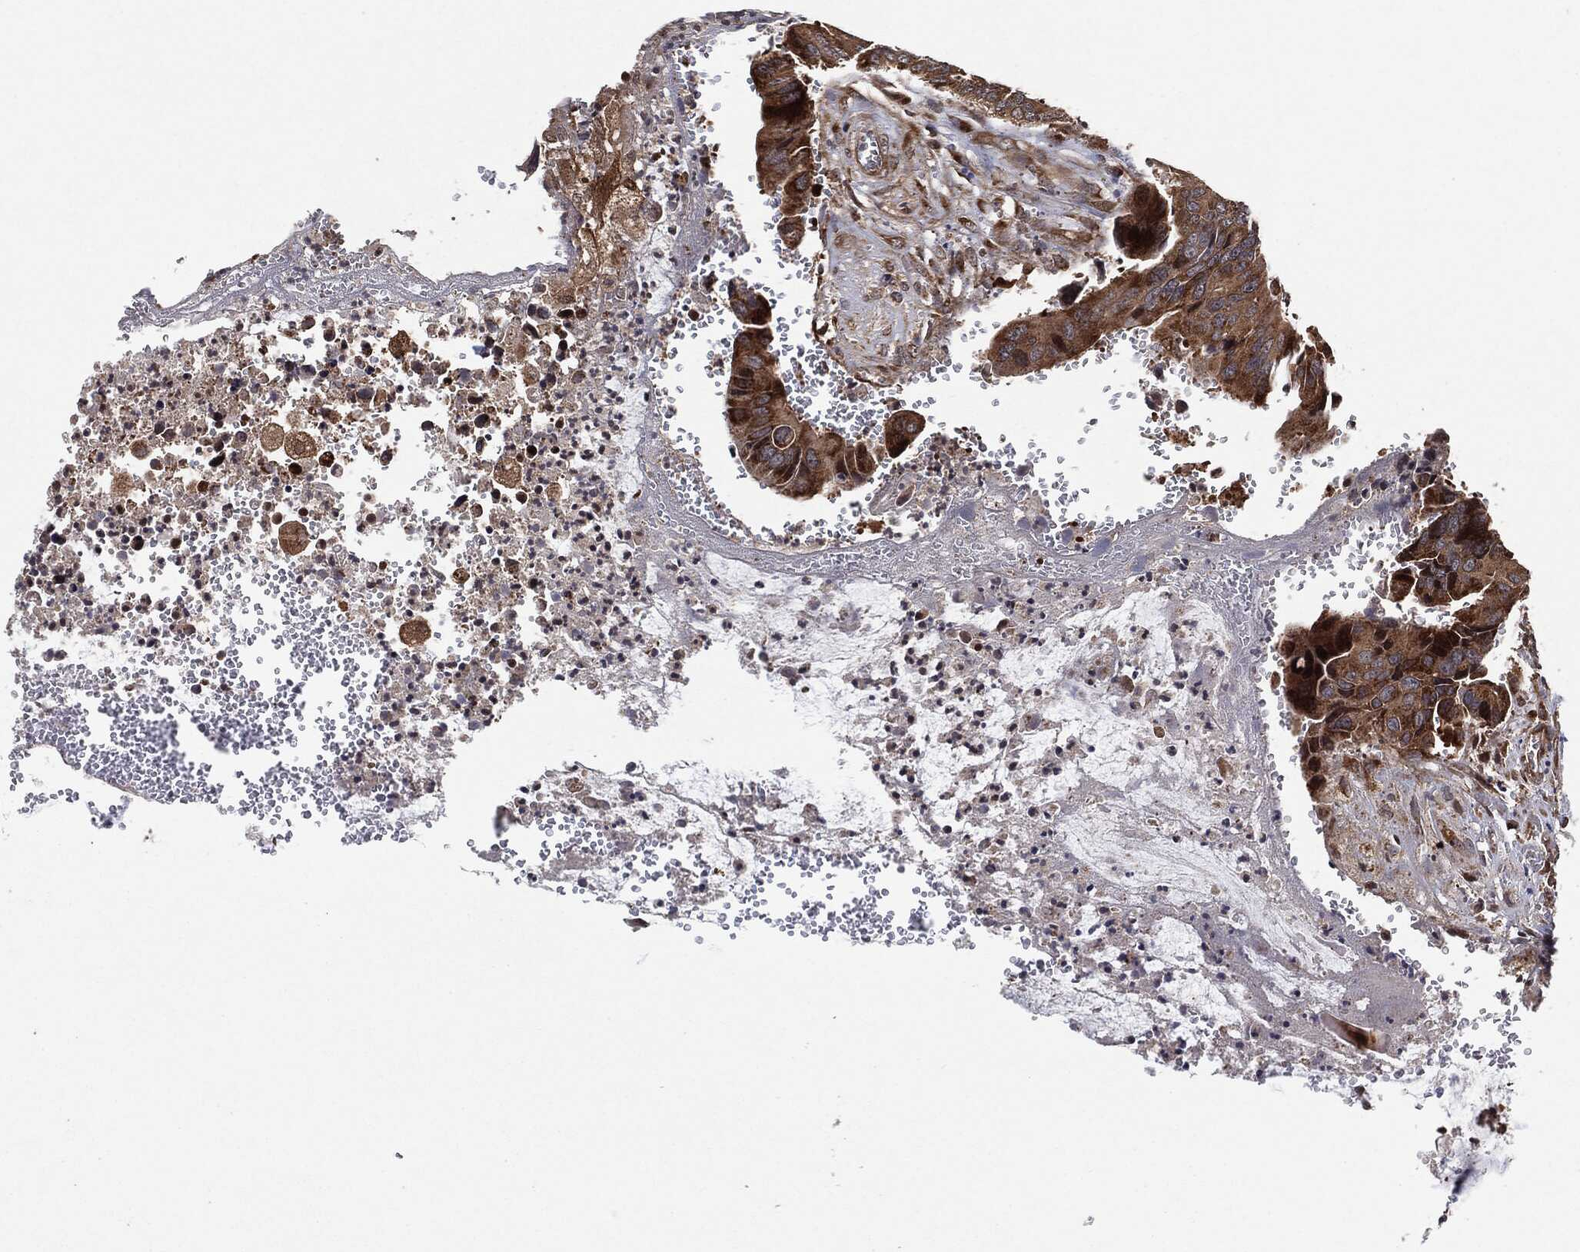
{"staining": {"intensity": "moderate", "quantity": ">75%", "location": "cytoplasmic/membranous"}, "tissue": "colorectal cancer", "cell_type": "Tumor cells", "image_type": "cancer", "snomed": [{"axis": "morphology", "description": "Adenocarcinoma, NOS"}, {"axis": "topography", "description": "Colon"}], "caption": "IHC staining of colorectal adenocarcinoma, which exhibits medium levels of moderate cytoplasmic/membranous staining in about >75% of tumor cells indicating moderate cytoplasmic/membranous protein staining. The staining was performed using DAB (brown) for protein detection and nuclei were counterstained in hematoxylin (blue).", "gene": "BCAR1", "patient": {"sex": "female", "age": 78}}